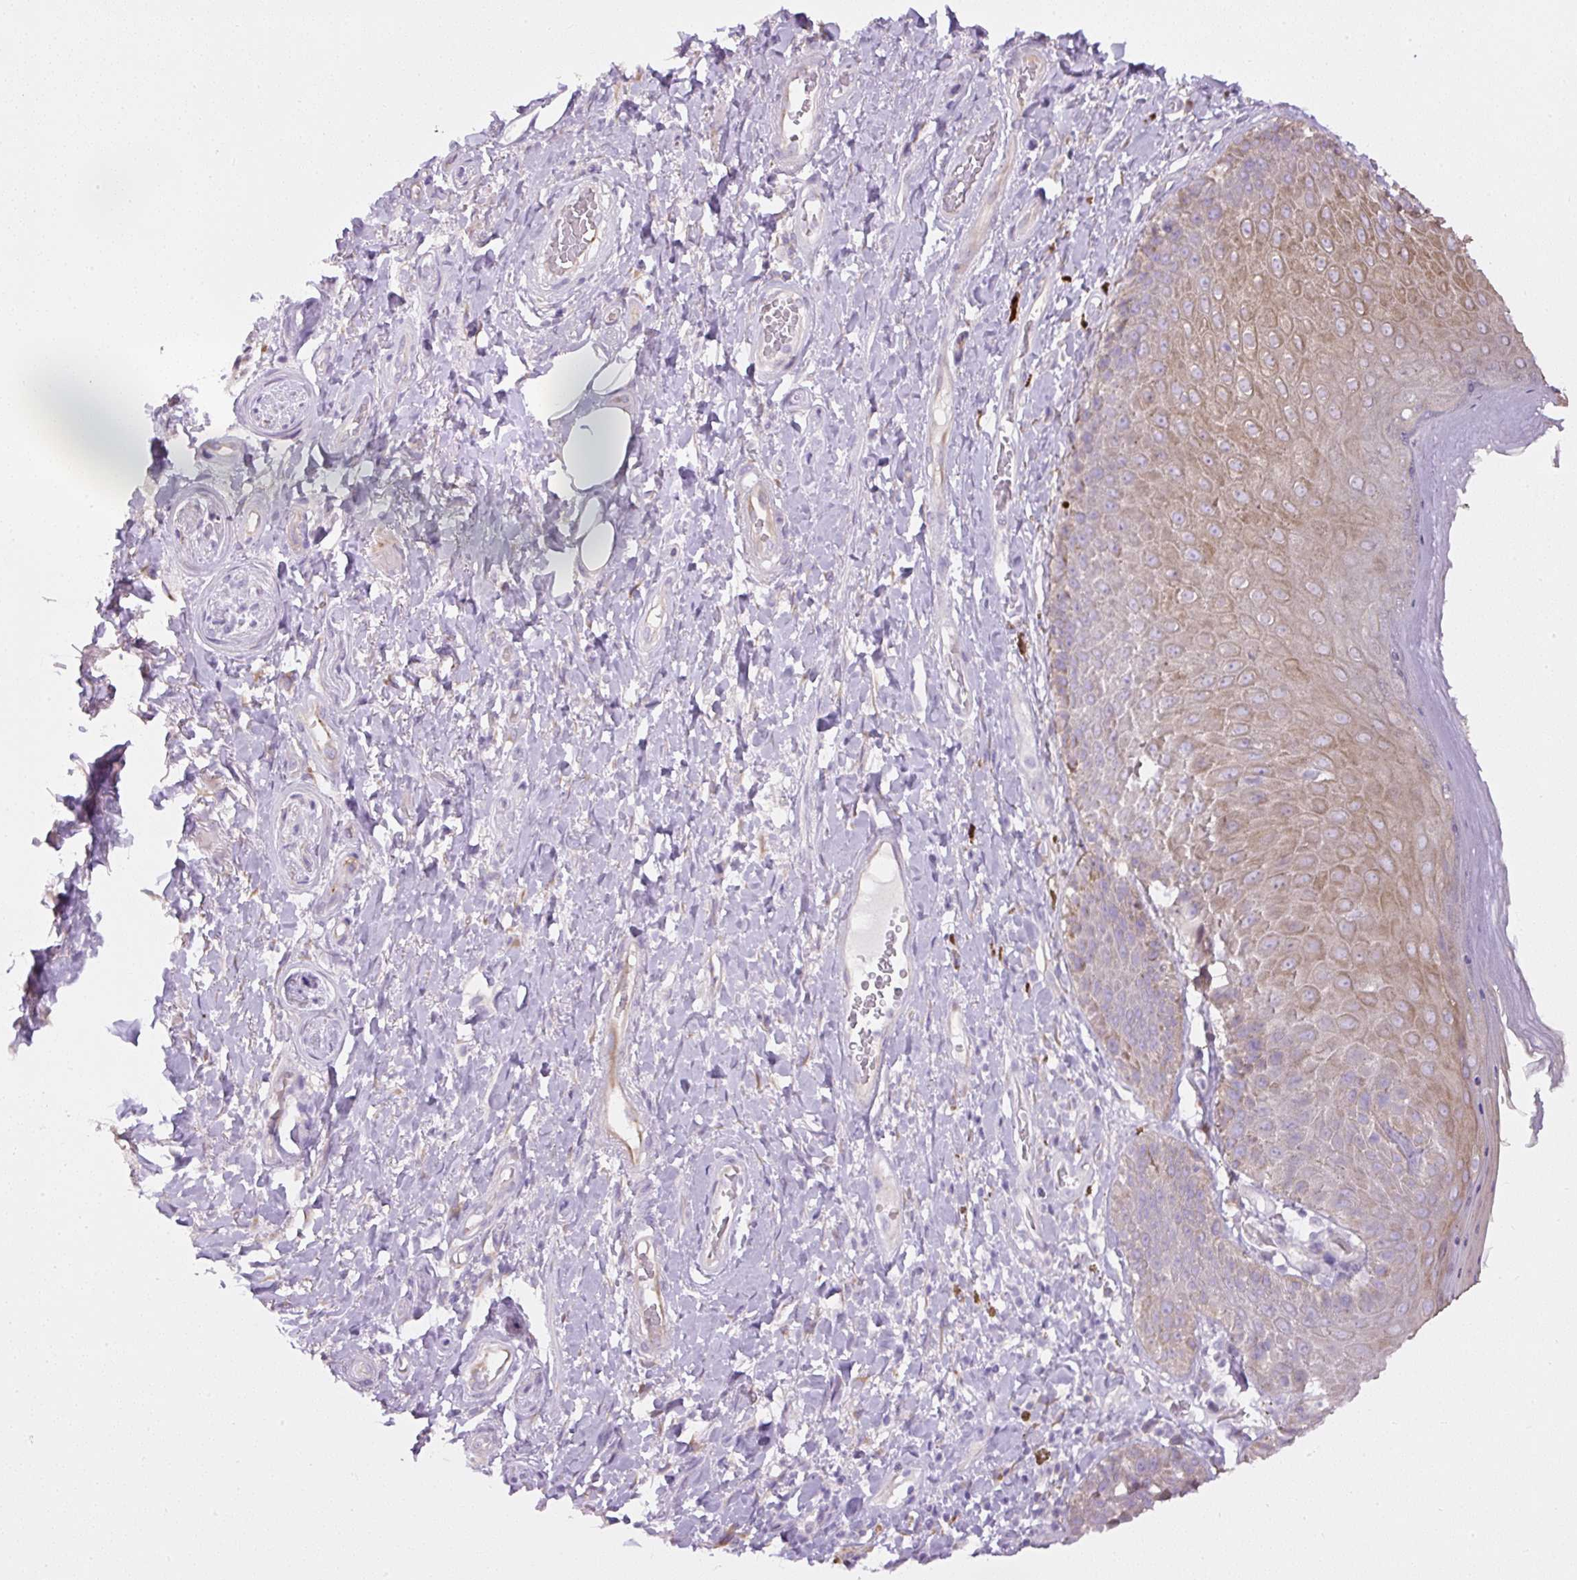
{"staining": {"intensity": "weak", "quantity": "25%-75%", "location": "cytoplasmic/membranous"}, "tissue": "skin", "cell_type": "Epidermal cells", "image_type": "normal", "snomed": [{"axis": "morphology", "description": "Normal tissue, NOS"}, {"axis": "topography", "description": "Anal"}, {"axis": "topography", "description": "Peripheral nerve tissue"}], "caption": "Immunohistochemical staining of benign human skin reveals weak cytoplasmic/membranous protein staining in approximately 25%-75% of epidermal cells. (DAB IHC with brightfield microscopy, high magnification).", "gene": "FAM149A", "patient": {"sex": "male", "age": 53}}